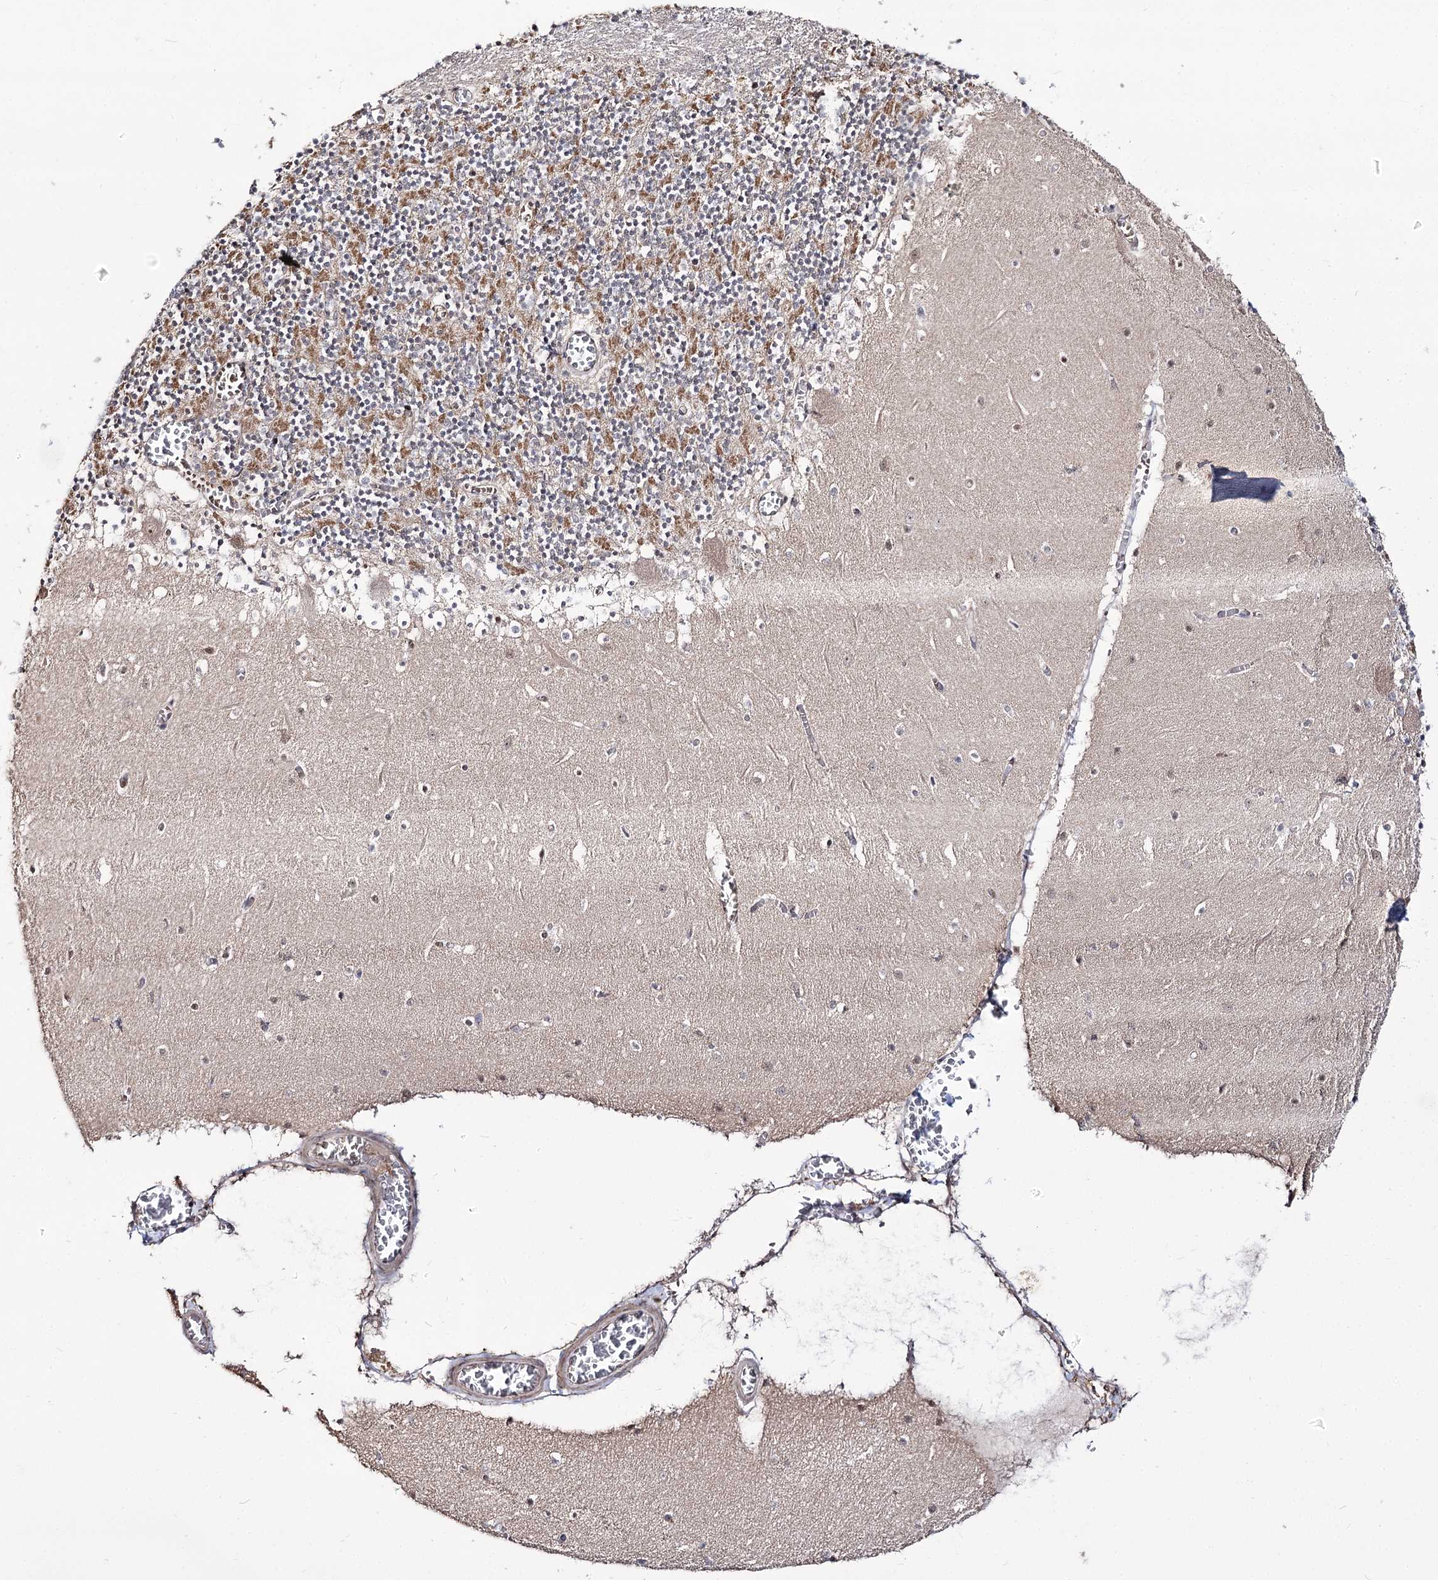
{"staining": {"intensity": "moderate", "quantity": ">75%", "location": "cytoplasmic/membranous"}, "tissue": "cerebellum", "cell_type": "Cells in granular layer", "image_type": "normal", "snomed": [{"axis": "morphology", "description": "Normal tissue, NOS"}, {"axis": "topography", "description": "Cerebellum"}], "caption": "Moderate cytoplasmic/membranous staining is present in about >75% of cells in granular layer in normal cerebellum.", "gene": "RRP9", "patient": {"sex": "female", "age": 28}}